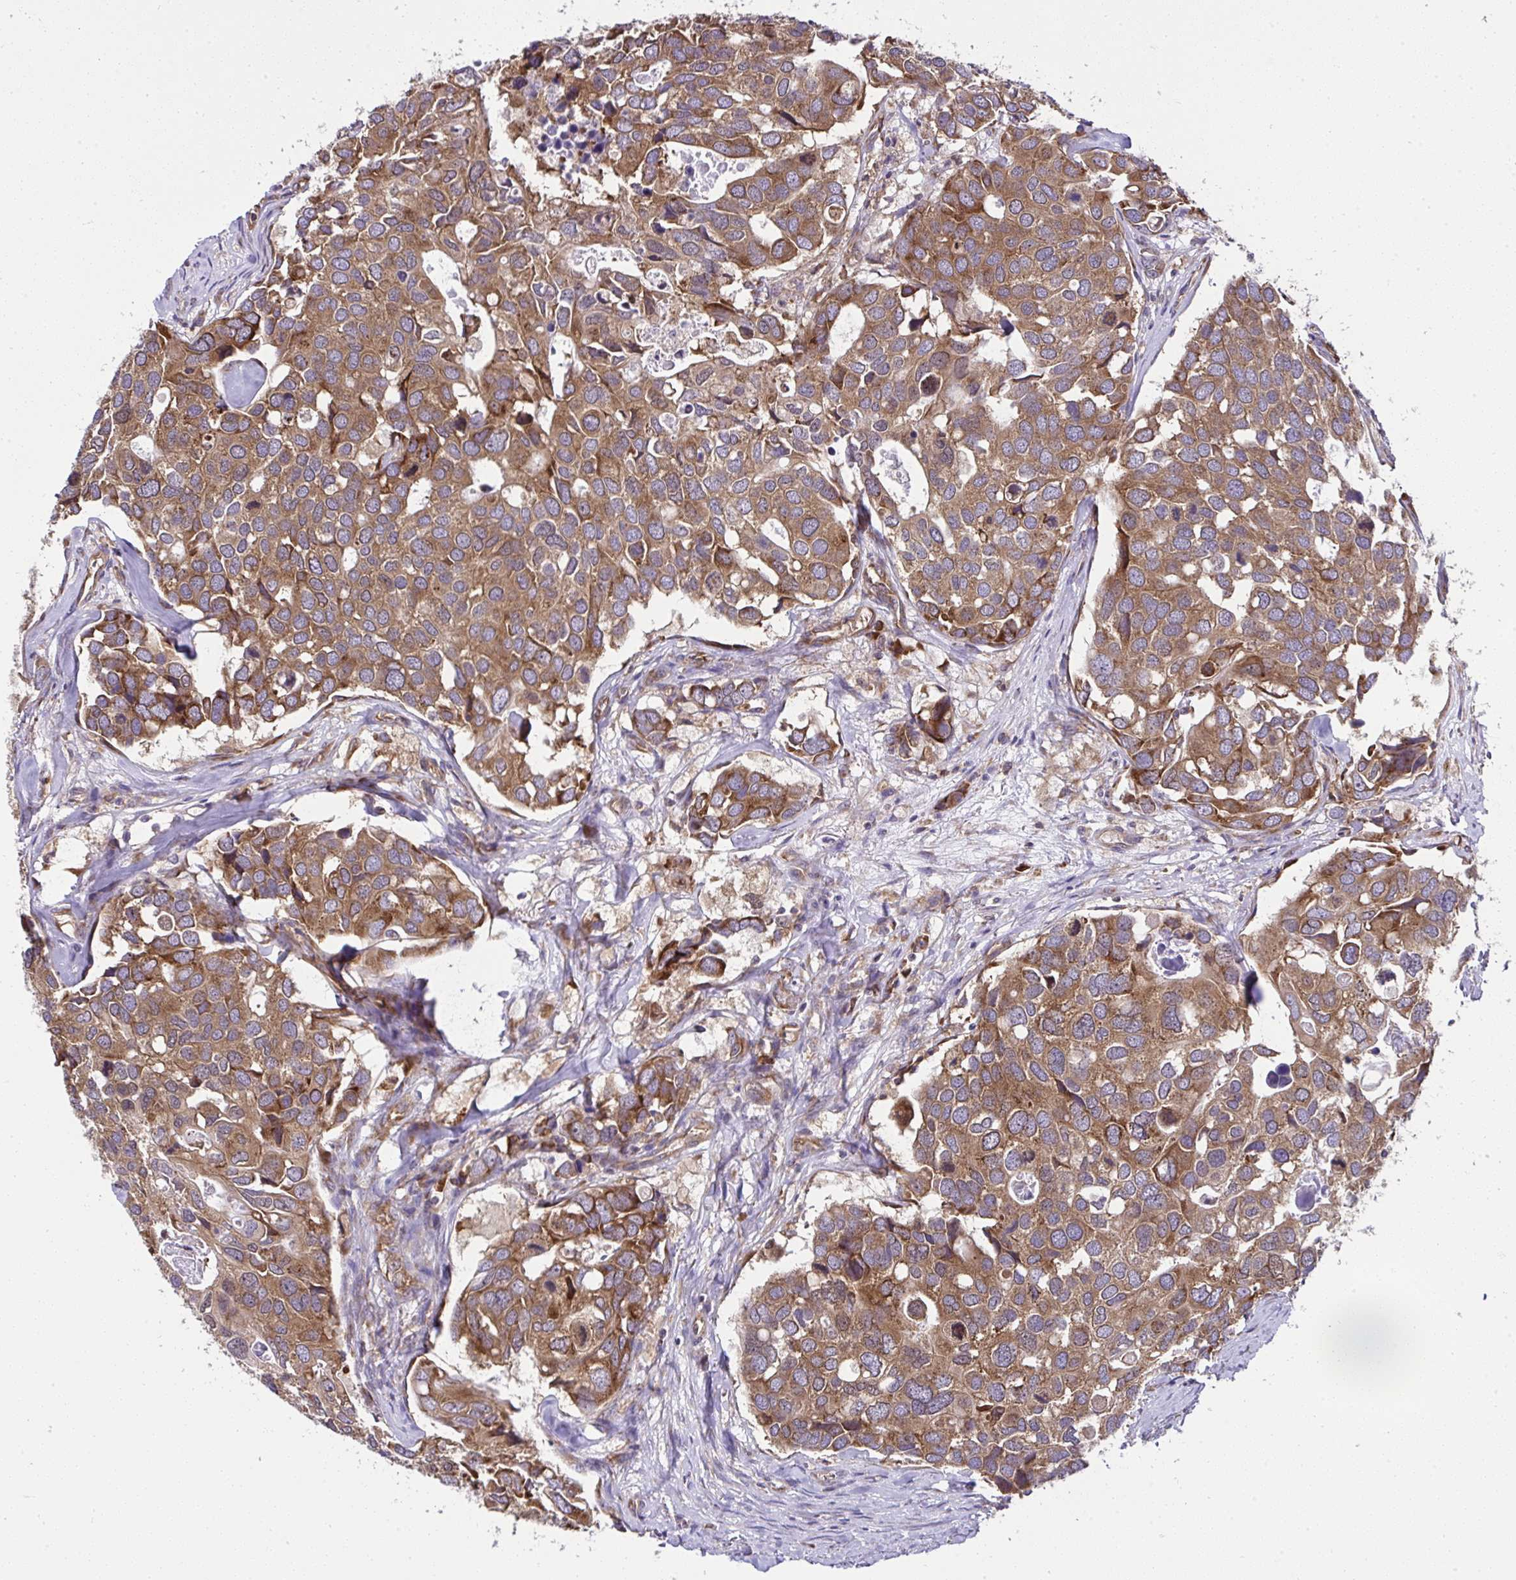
{"staining": {"intensity": "moderate", "quantity": ">75%", "location": "cytoplasmic/membranous"}, "tissue": "breast cancer", "cell_type": "Tumor cells", "image_type": "cancer", "snomed": [{"axis": "morphology", "description": "Duct carcinoma"}, {"axis": "topography", "description": "Breast"}], "caption": "Immunohistochemistry (IHC) of human breast invasive ductal carcinoma displays medium levels of moderate cytoplasmic/membranous positivity in about >75% of tumor cells.", "gene": "RPS7", "patient": {"sex": "female", "age": 83}}